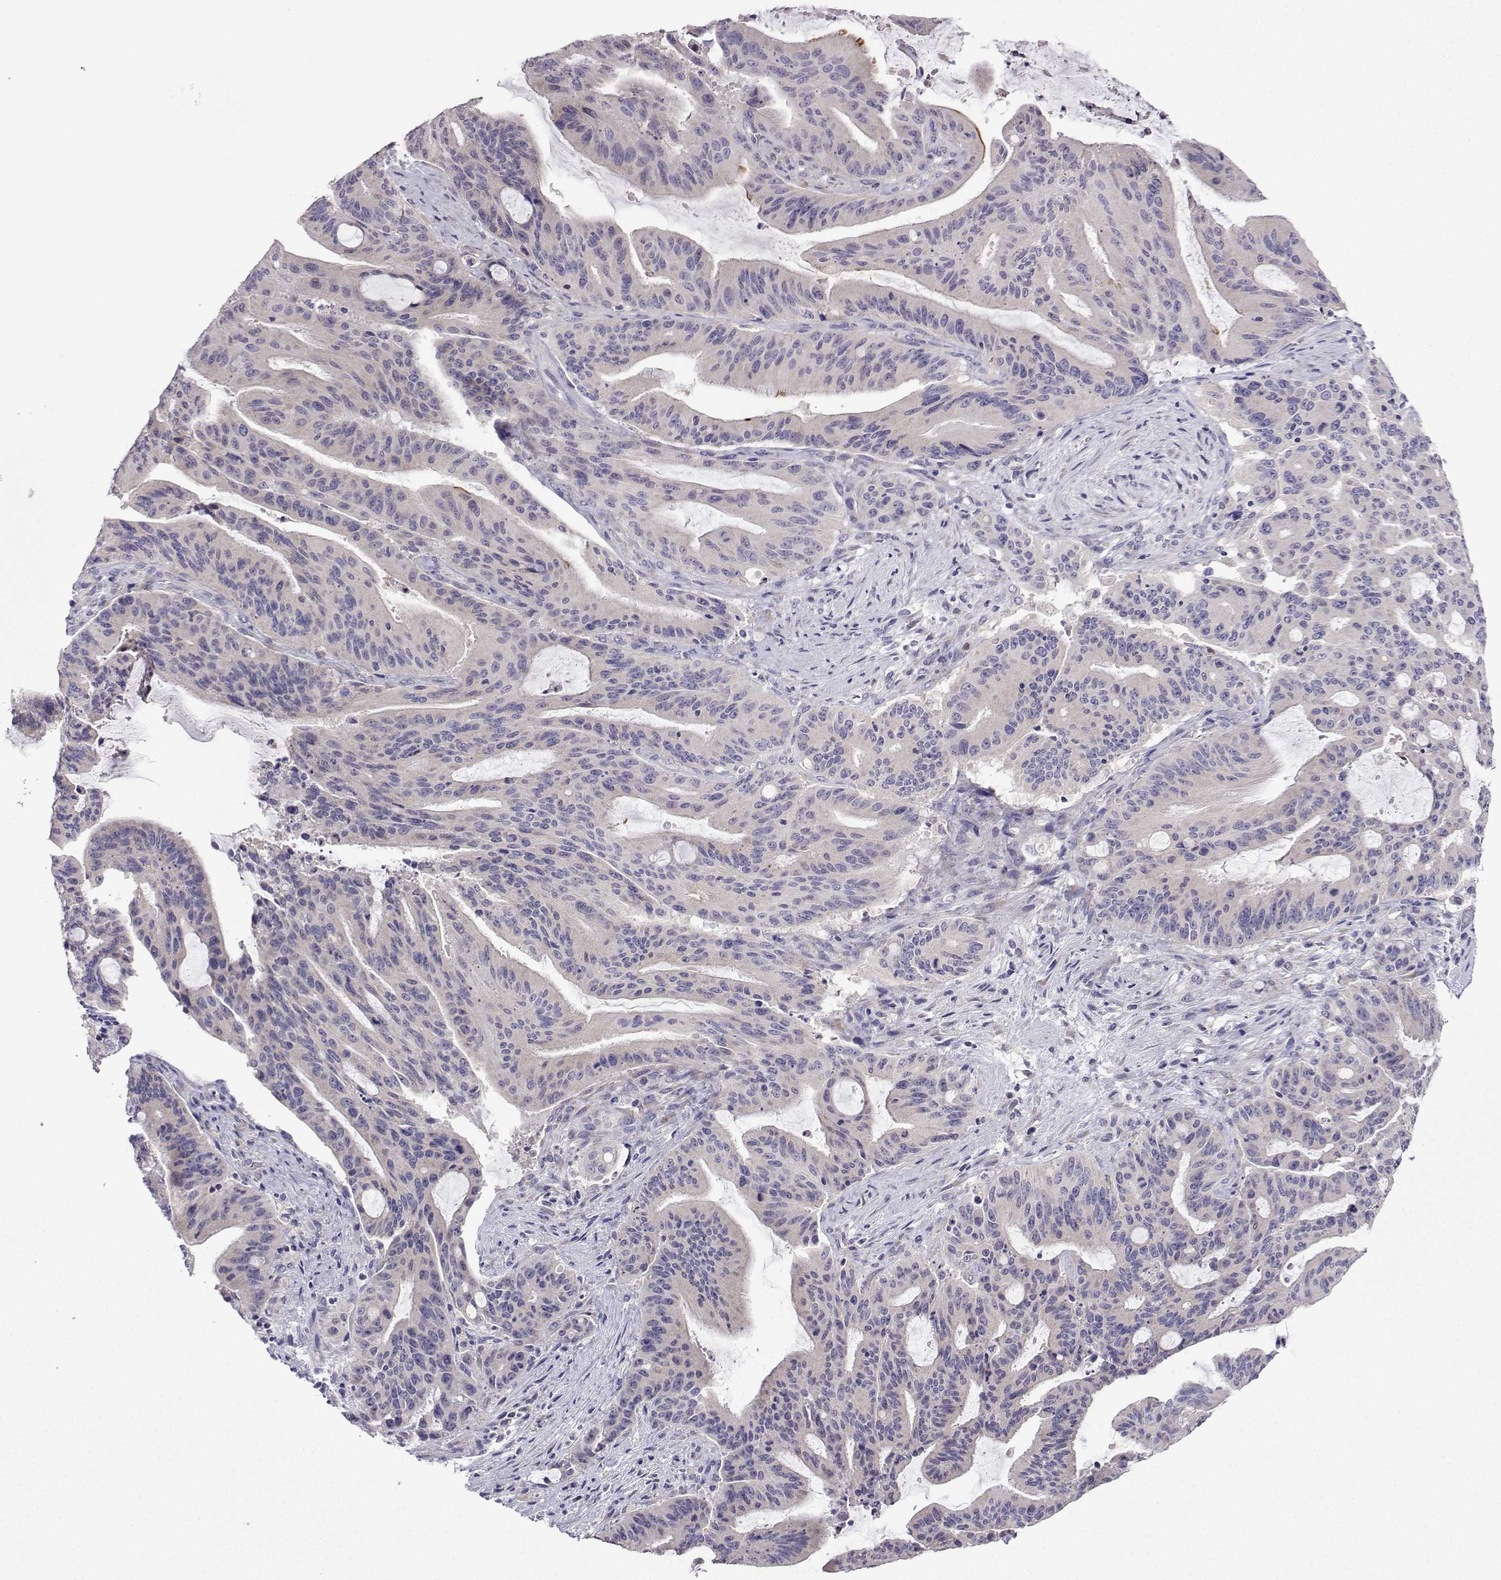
{"staining": {"intensity": "negative", "quantity": "none", "location": "none"}, "tissue": "liver cancer", "cell_type": "Tumor cells", "image_type": "cancer", "snomed": [{"axis": "morphology", "description": "Cholangiocarcinoma"}, {"axis": "topography", "description": "Liver"}], "caption": "IHC micrograph of human cholangiocarcinoma (liver) stained for a protein (brown), which reveals no staining in tumor cells.", "gene": "FCAMR", "patient": {"sex": "female", "age": 73}}